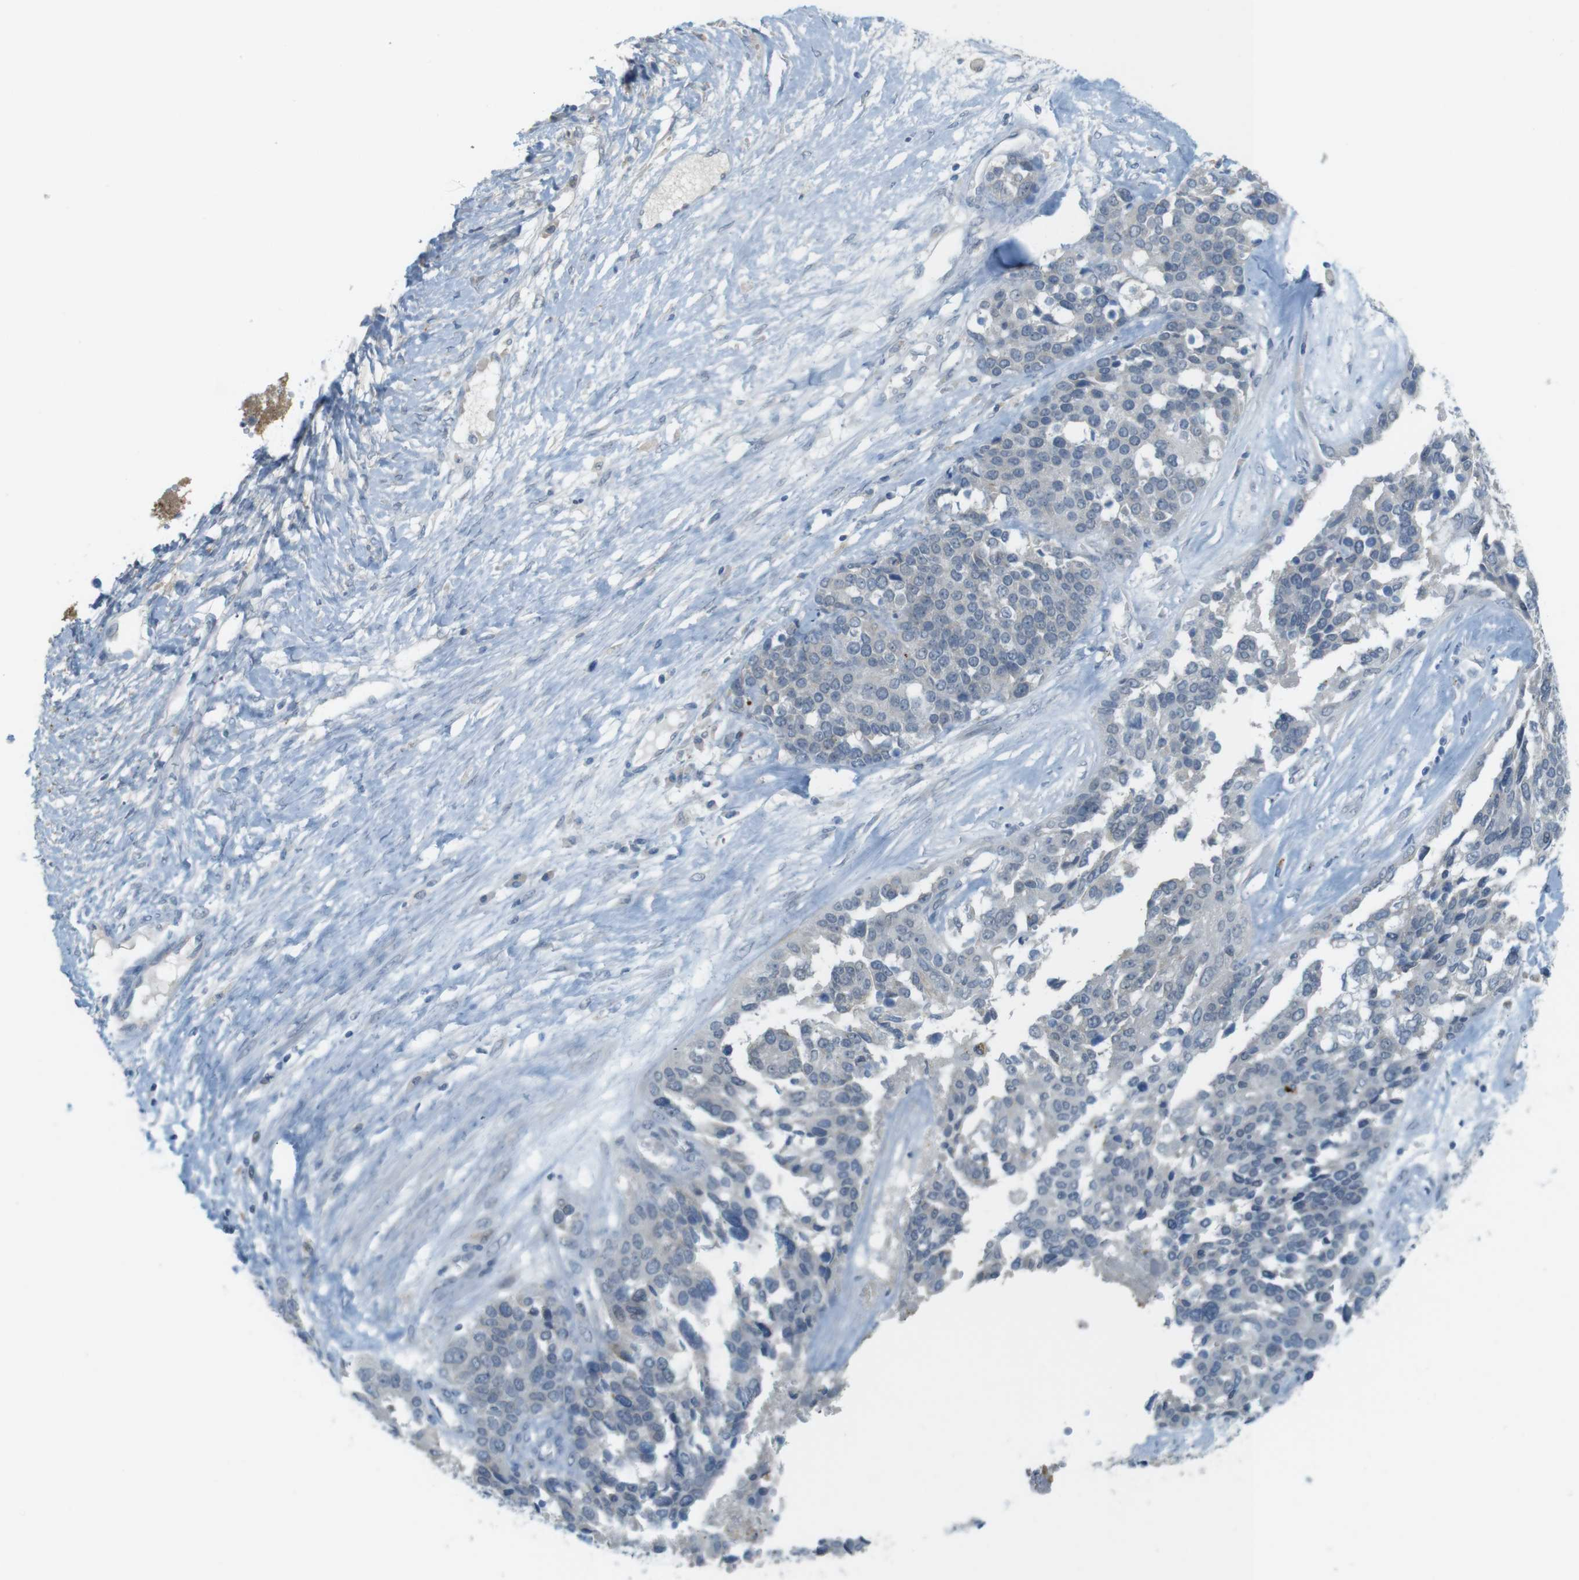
{"staining": {"intensity": "negative", "quantity": "none", "location": "none"}, "tissue": "ovarian cancer", "cell_type": "Tumor cells", "image_type": "cancer", "snomed": [{"axis": "morphology", "description": "Cystadenocarcinoma, serous, NOS"}, {"axis": "topography", "description": "Ovary"}], "caption": "Immunohistochemistry histopathology image of serous cystadenocarcinoma (ovarian) stained for a protein (brown), which reveals no positivity in tumor cells.", "gene": "UGT8", "patient": {"sex": "female", "age": 44}}